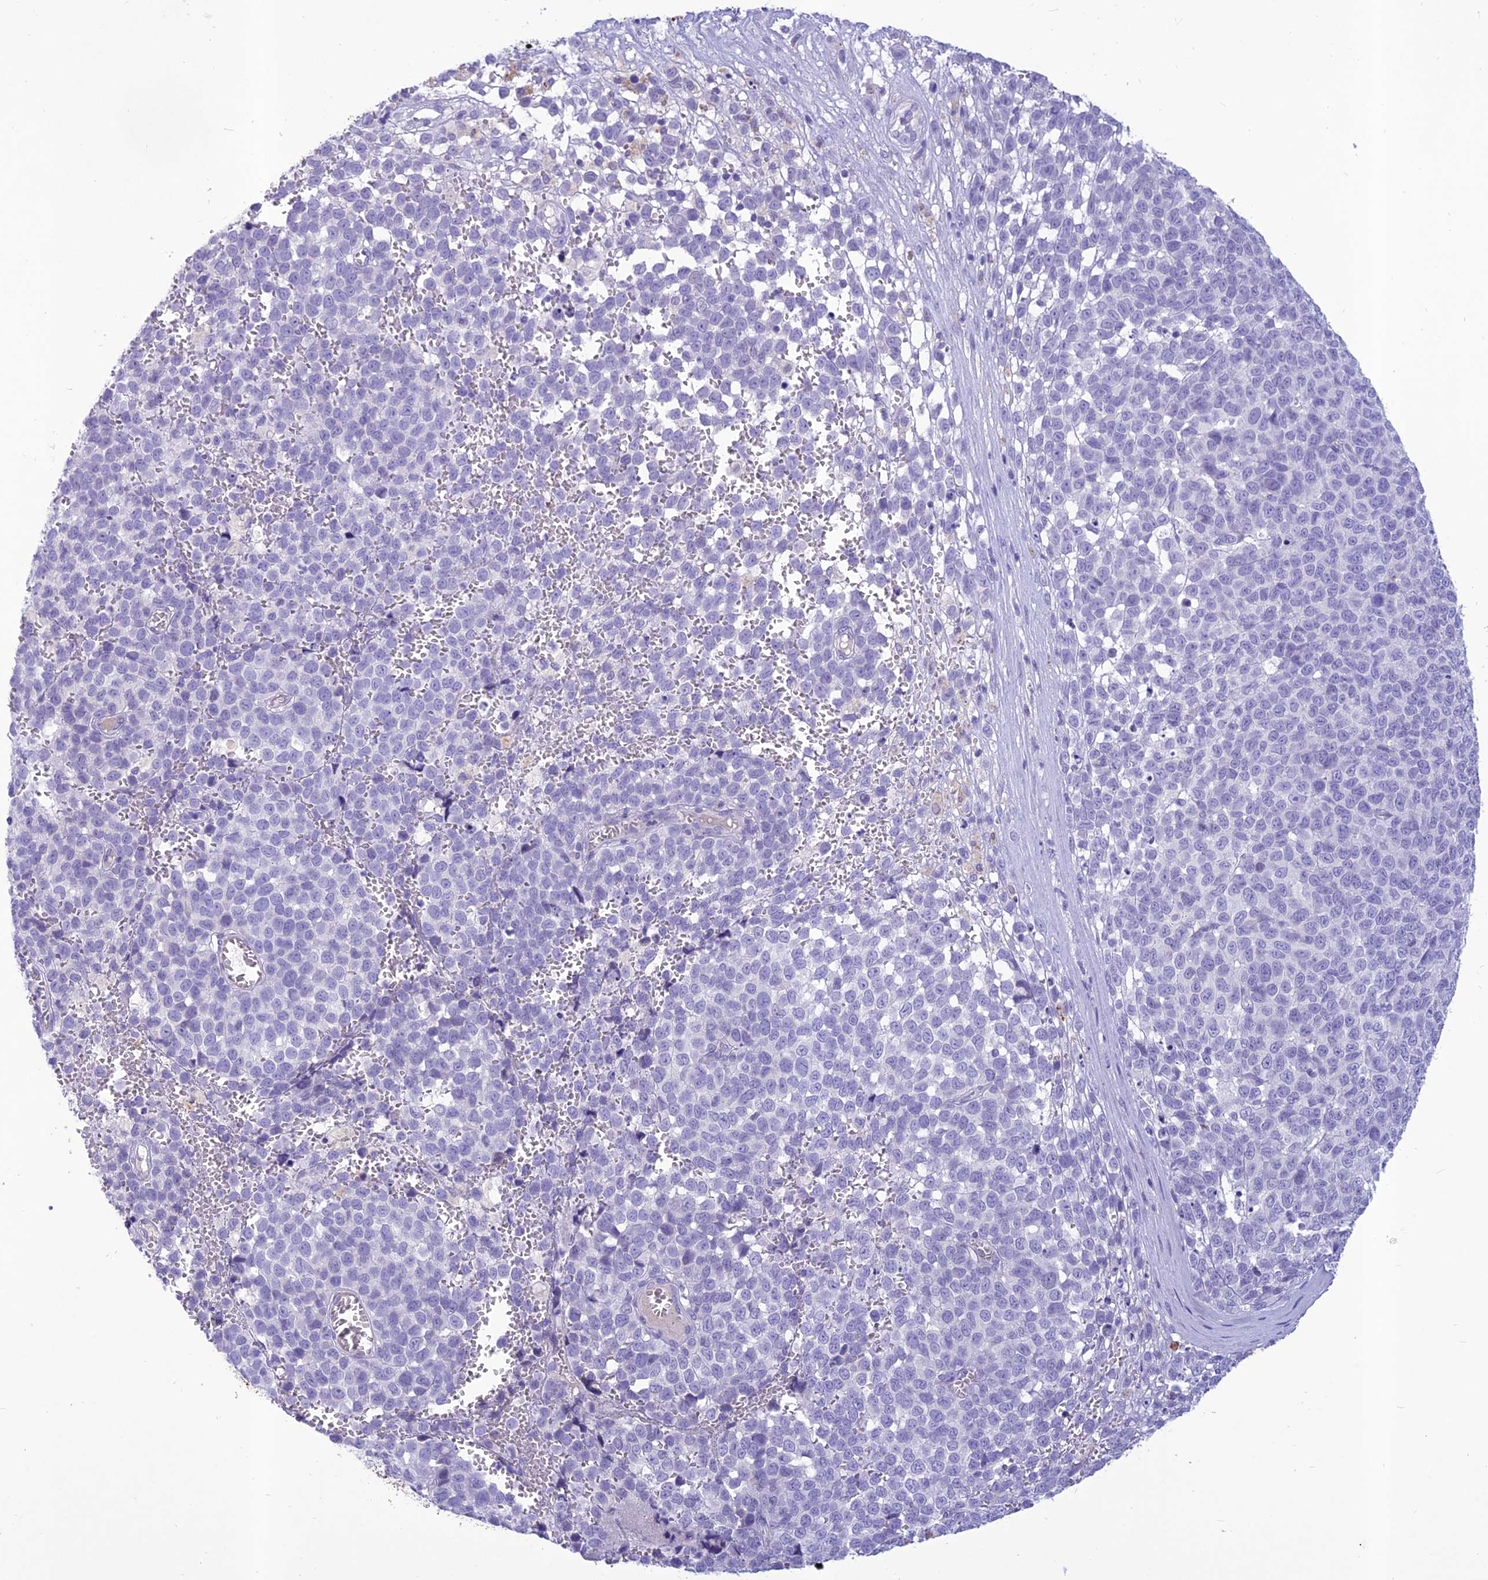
{"staining": {"intensity": "negative", "quantity": "none", "location": "none"}, "tissue": "melanoma", "cell_type": "Tumor cells", "image_type": "cancer", "snomed": [{"axis": "morphology", "description": "Malignant melanoma, NOS"}, {"axis": "topography", "description": "Nose, NOS"}], "caption": "High power microscopy photomicrograph of an immunohistochemistry (IHC) histopathology image of melanoma, revealing no significant positivity in tumor cells.", "gene": "IFT172", "patient": {"sex": "female", "age": 48}}